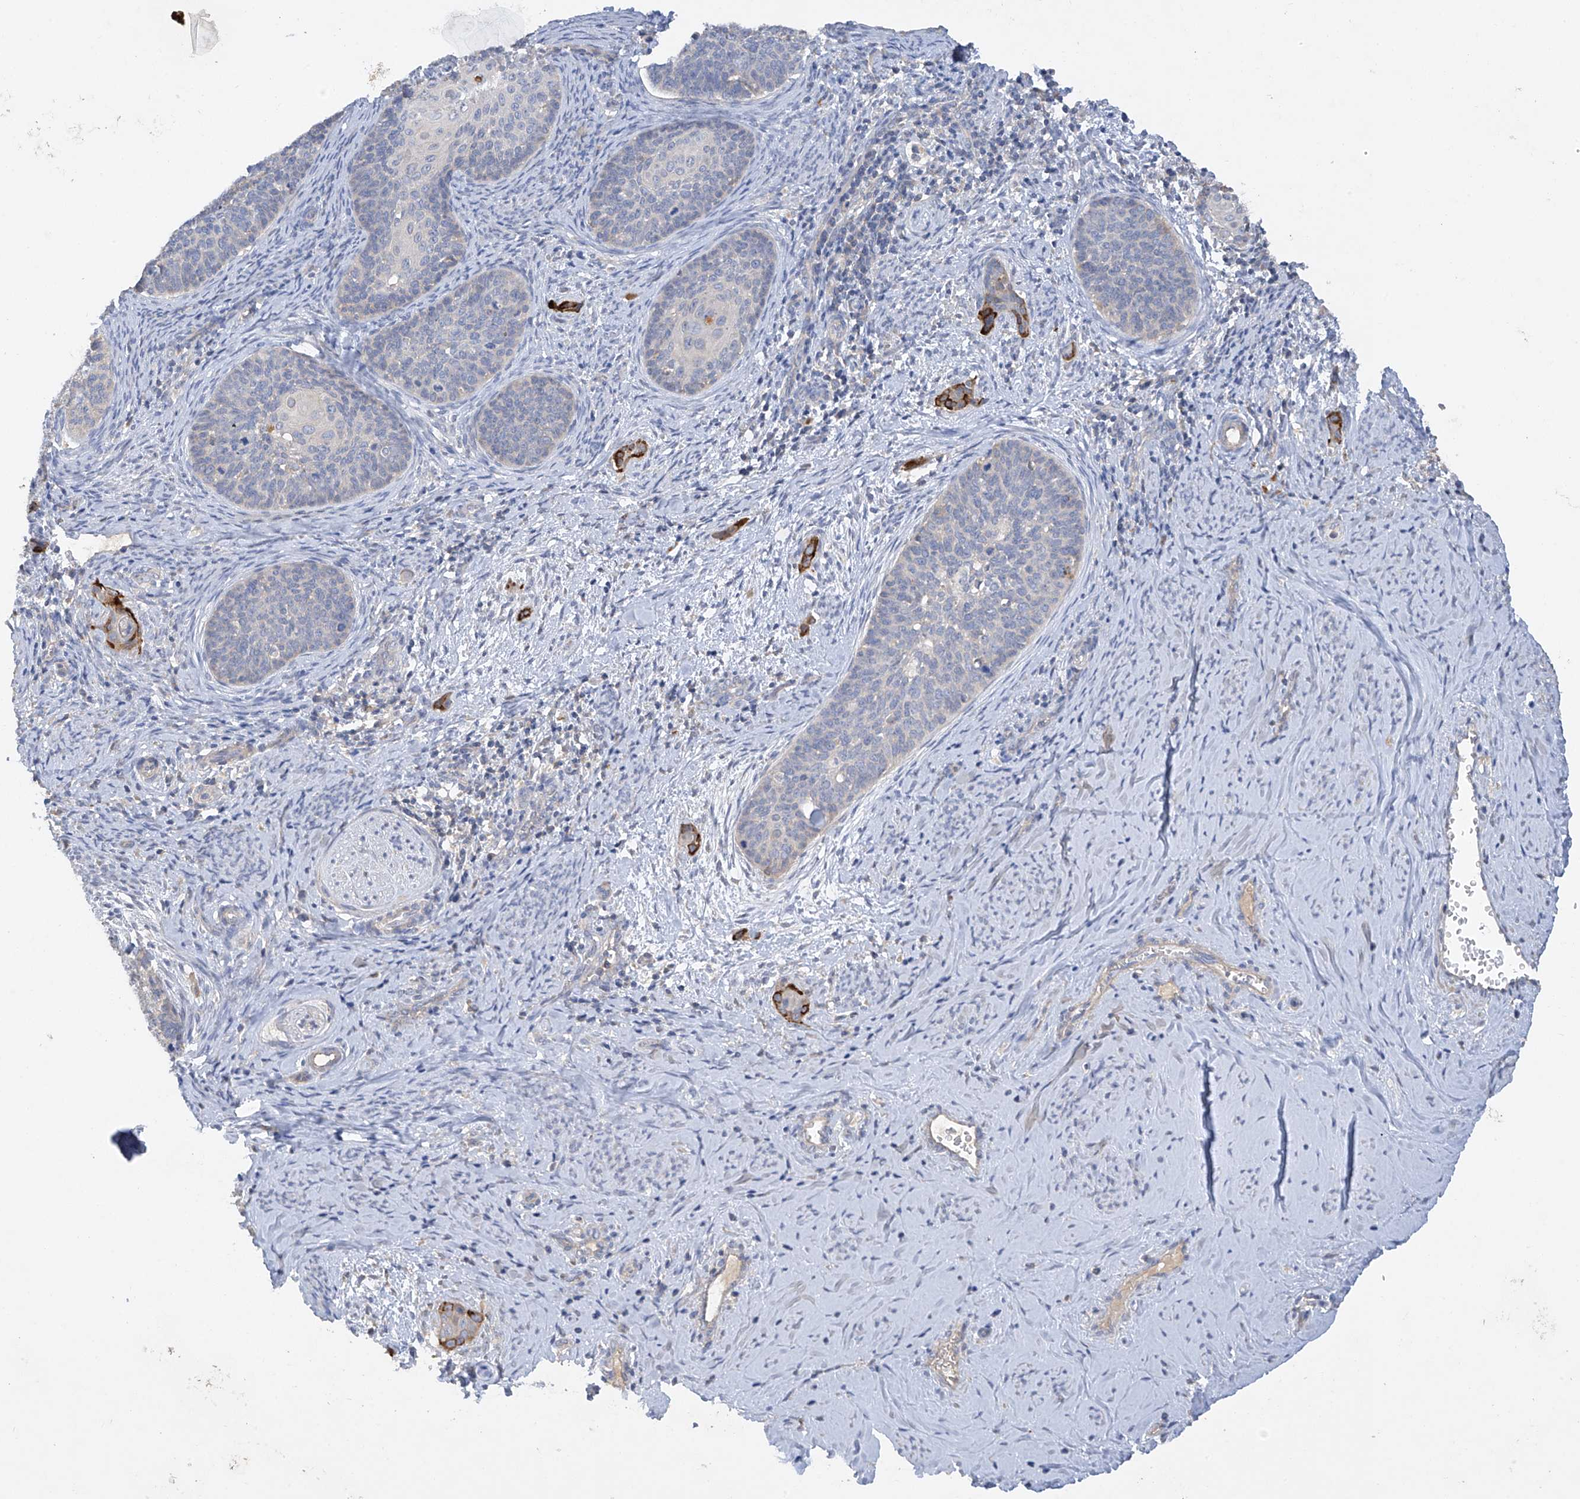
{"staining": {"intensity": "strong", "quantity": "<25%", "location": "cytoplasmic/membranous"}, "tissue": "cervical cancer", "cell_type": "Tumor cells", "image_type": "cancer", "snomed": [{"axis": "morphology", "description": "Squamous cell carcinoma, NOS"}, {"axis": "topography", "description": "Cervix"}], "caption": "Immunohistochemistry (IHC) image of neoplastic tissue: squamous cell carcinoma (cervical) stained using IHC exhibits medium levels of strong protein expression localized specifically in the cytoplasmic/membranous of tumor cells, appearing as a cytoplasmic/membranous brown color.", "gene": "PRSS12", "patient": {"sex": "female", "age": 33}}